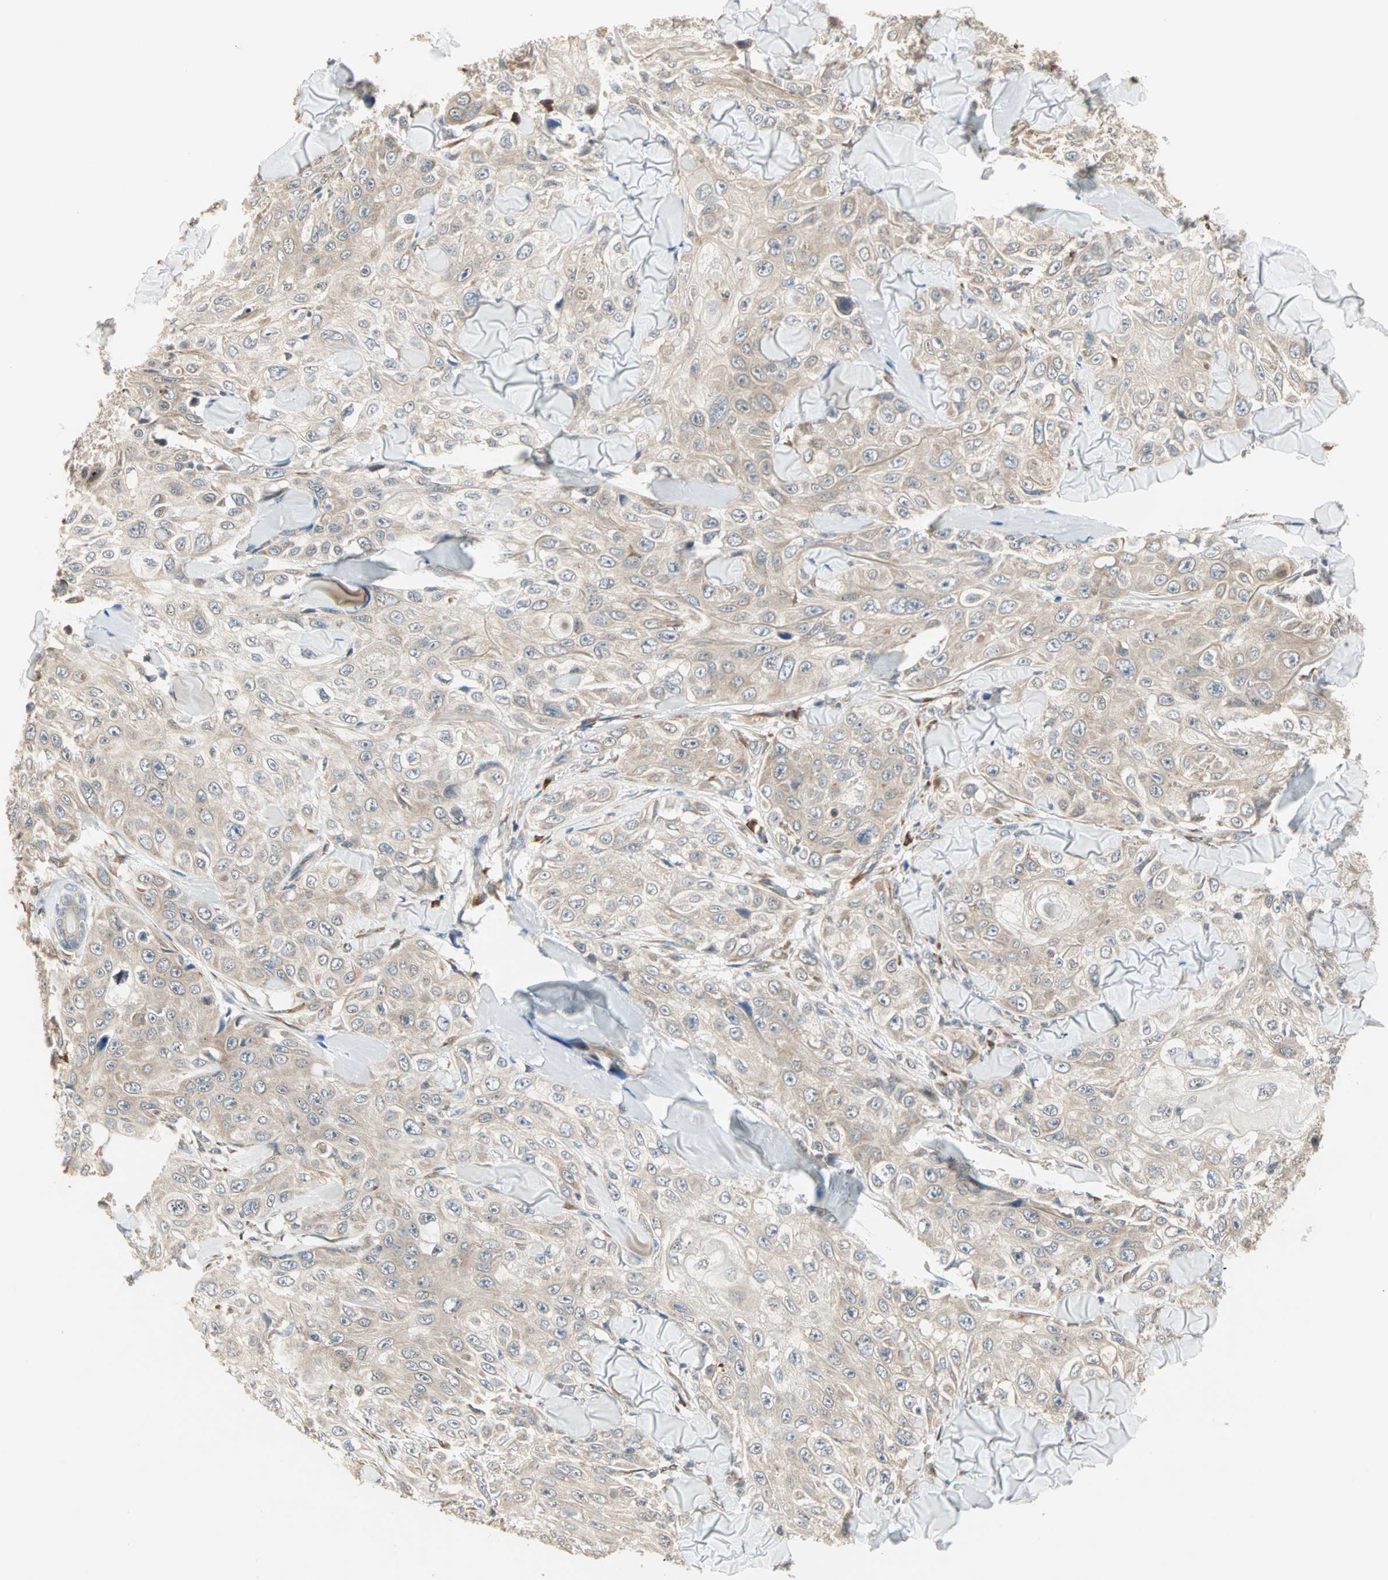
{"staining": {"intensity": "weak", "quantity": ">75%", "location": "cytoplasmic/membranous"}, "tissue": "skin cancer", "cell_type": "Tumor cells", "image_type": "cancer", "snomed": [{"axis": "morphology", "description": "Squamous cell carcinoma, NOS"}, {"axis": "topography", "description": "Skin"}], "caption": "The micrograph exhibits a brown stain indicating the presence of a protein in the cytoplasmic/membranous of tumor cells in skin cancer. The protein is shown in brown color, while the nuclei are stained blue.", "gene": "SAR1A", "patient": {"sex": "male", "age": 86}}